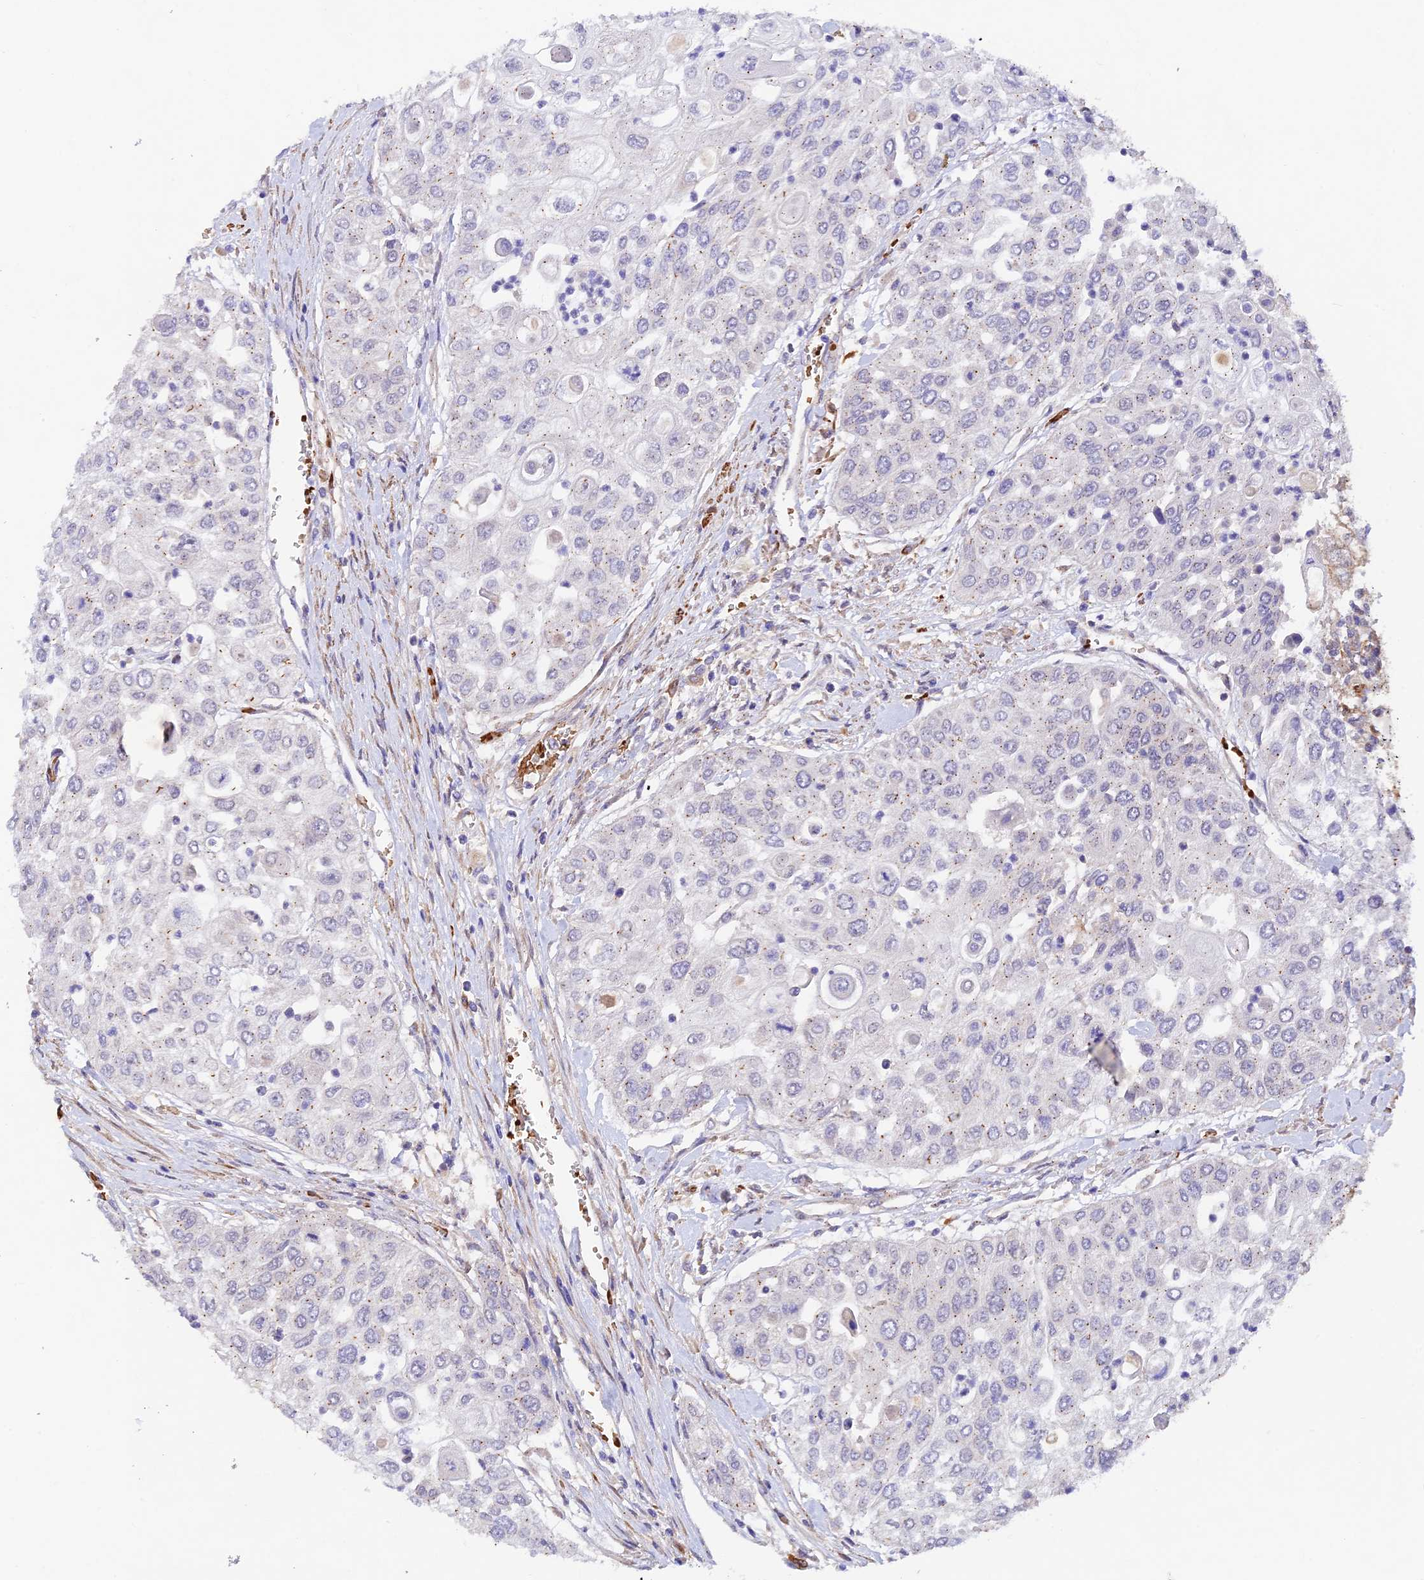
{"staining": {"intensity": "negative", "quantity": "none", "location": "none"}, "tissue": "urothelial cancer", "cell_type": "Tumor cells", "image_type": "cancer", "snomed": [{"axis": "morphology", "description": "Urothelial carcinoma, High grade"}, {"axis": "topography", "description": "Urinary bladder"}], "caption": "An immunohistochemistry micrograph of urothelial carcinoma (high-grade) is shown. There is no staining in tumor cells of urothelial carcinoma (high-grade).", "gene": "WDFY4", "patient": {"sex": "female", "age": 79}}